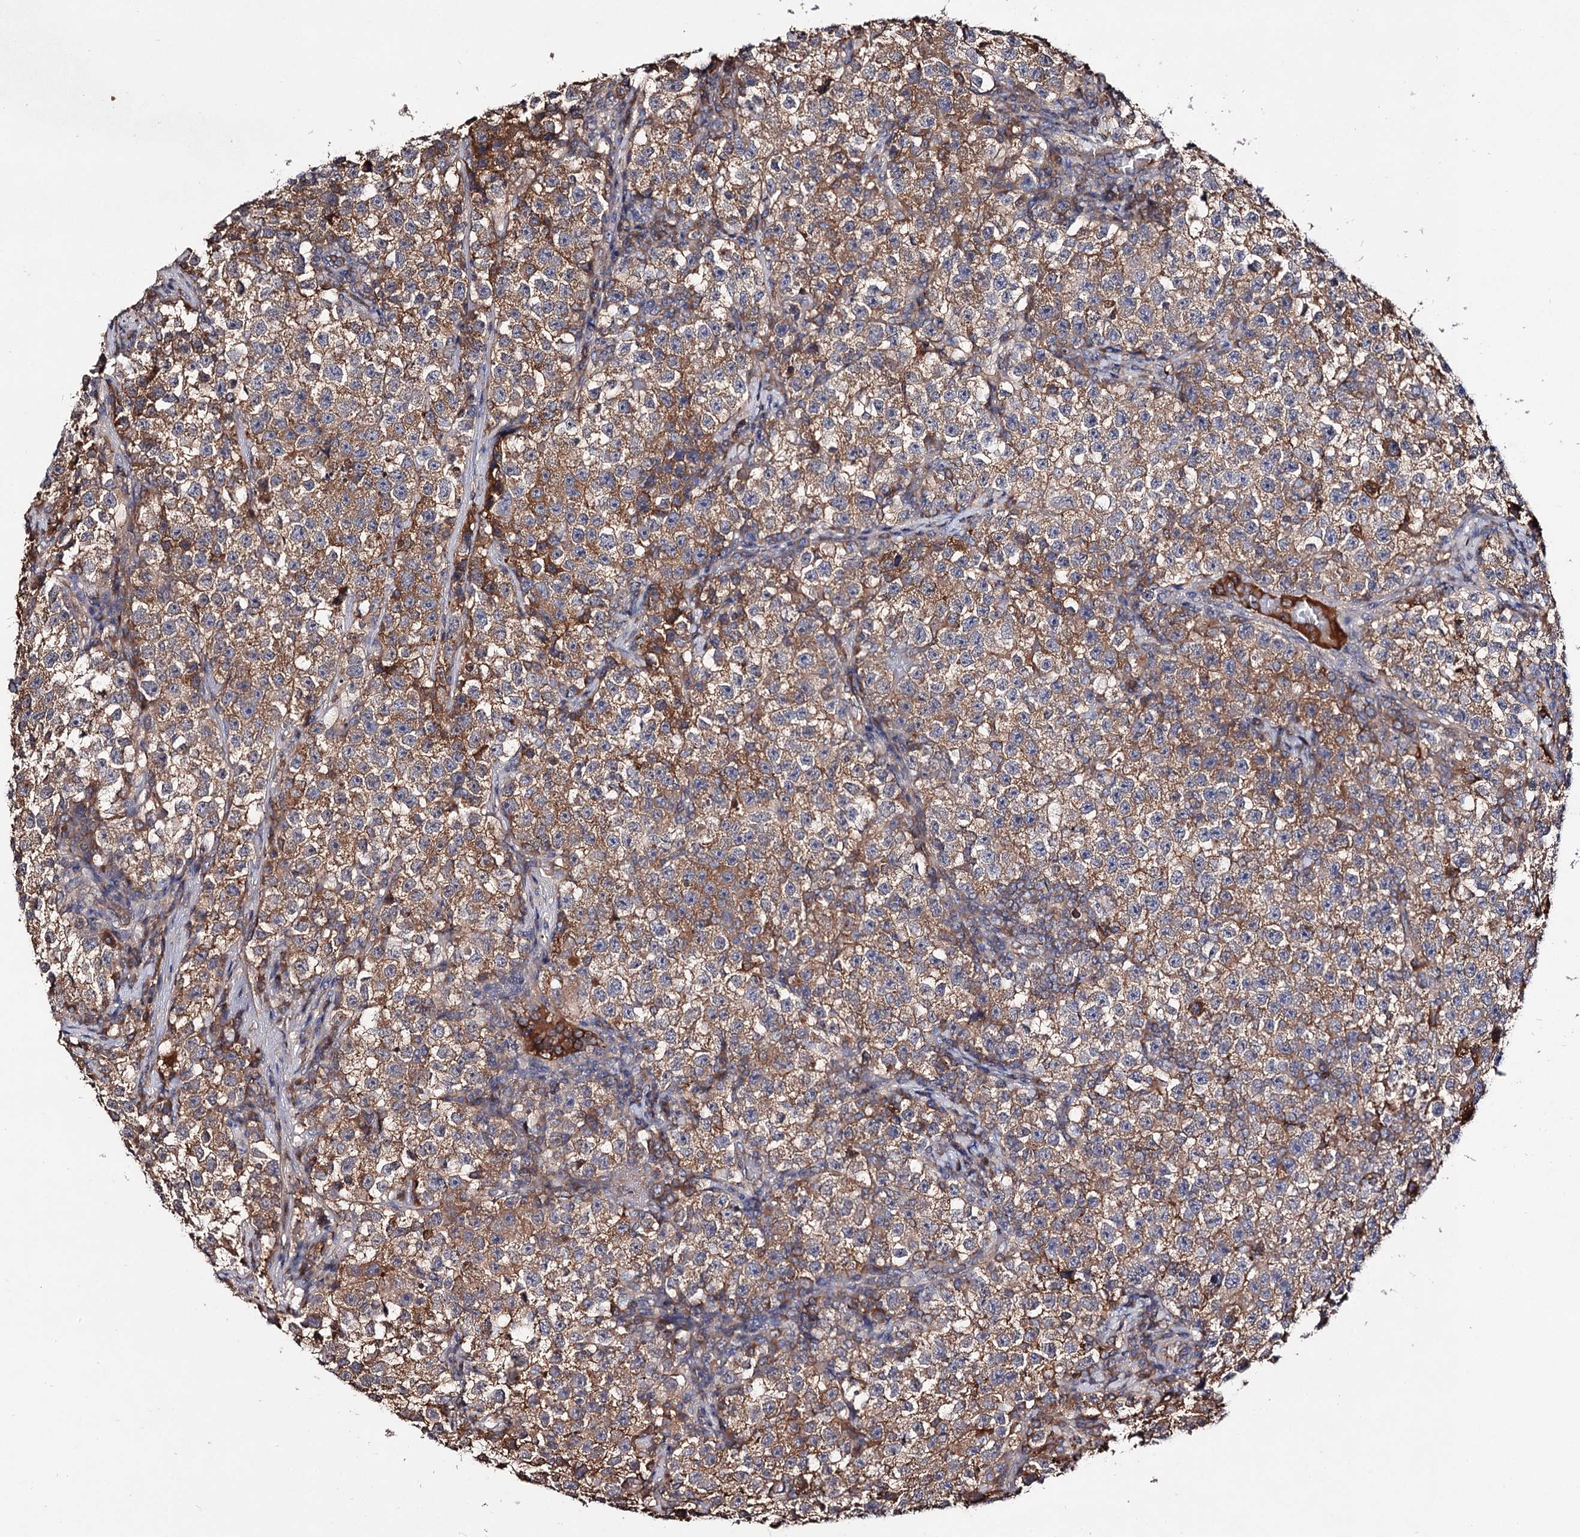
{"staining": {"intensity": "moderate", "quantity": ">75%", "location": "cytoplasmic/membranous"}, "tissue": "testis cancer", "cell_type": "Tumor cells", "image_type": "cancer", "snomed": [{"axis": "morphology", "description": "Seminoma, NOS"}, {"axis": "topography", "description": "Testis"}], "caption": "Testis cancer stained with DAB immunohistochemistry (IHC) demonstrates medium levels of moderate cytoplasmic/membranous staining in about >75% of tumor cells.", "gene": "ARFIP2", "patient": {"sex": "male", "age": 22}}